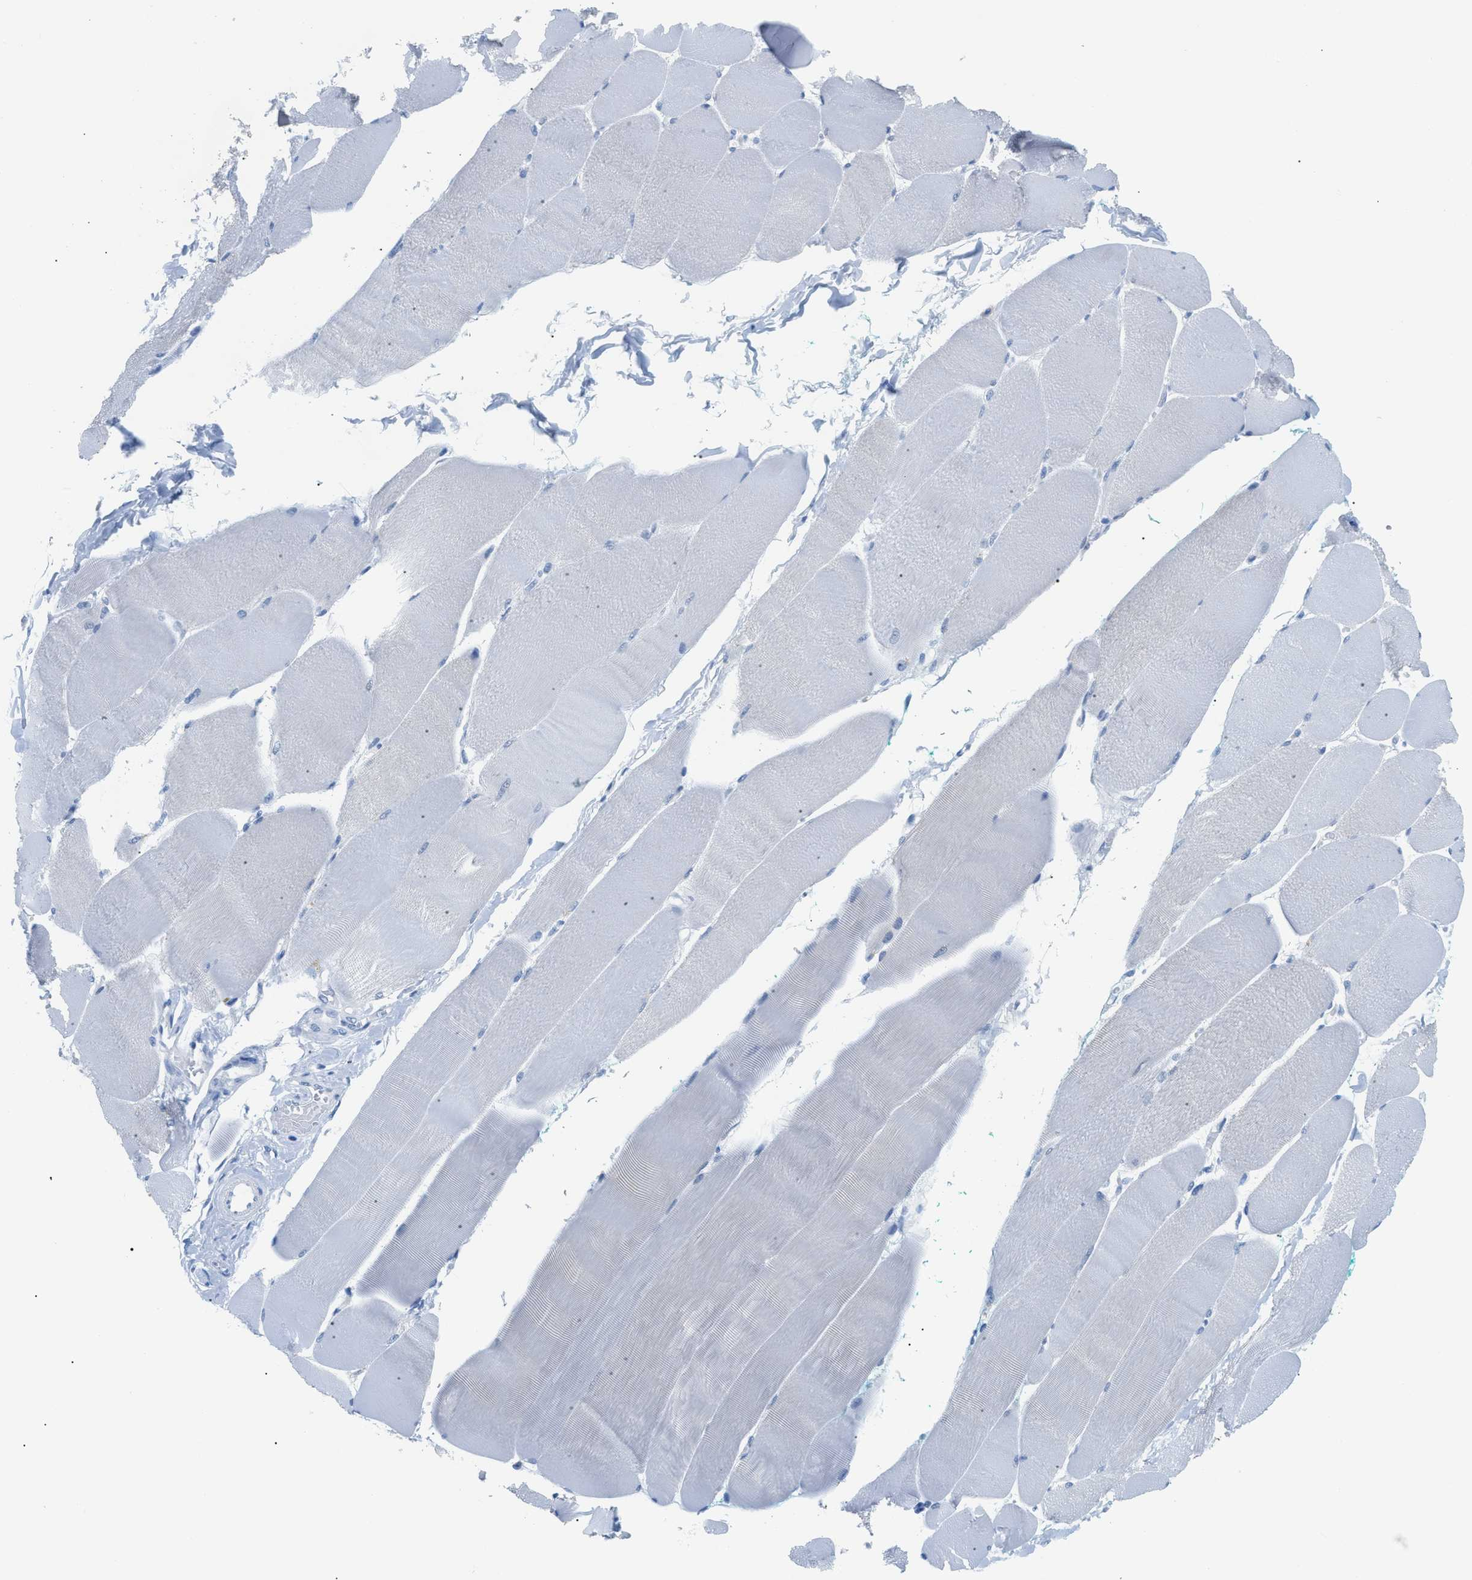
{"staining": {"intensity": "negative", "quantity": "none", "location": "none"}, "tissue": "skeletal muscle", "cell_type": "Myocytes", "image_type": "normal", "snomed": [{"axis": "morphology", "description": "Normal tissue, NOS"}, {"axis": "morphology", "description": "Squamous cell carcinoma, NOS"}, {"axis": "topography", "description": "Skeletal muscle"}], "caption": "Skeletal muscle stained for a protein using immunohistochemistry exhibits no staining myocytes.", "gene": "FDCSP", "patient": {"sex": "male", "age": 51}}